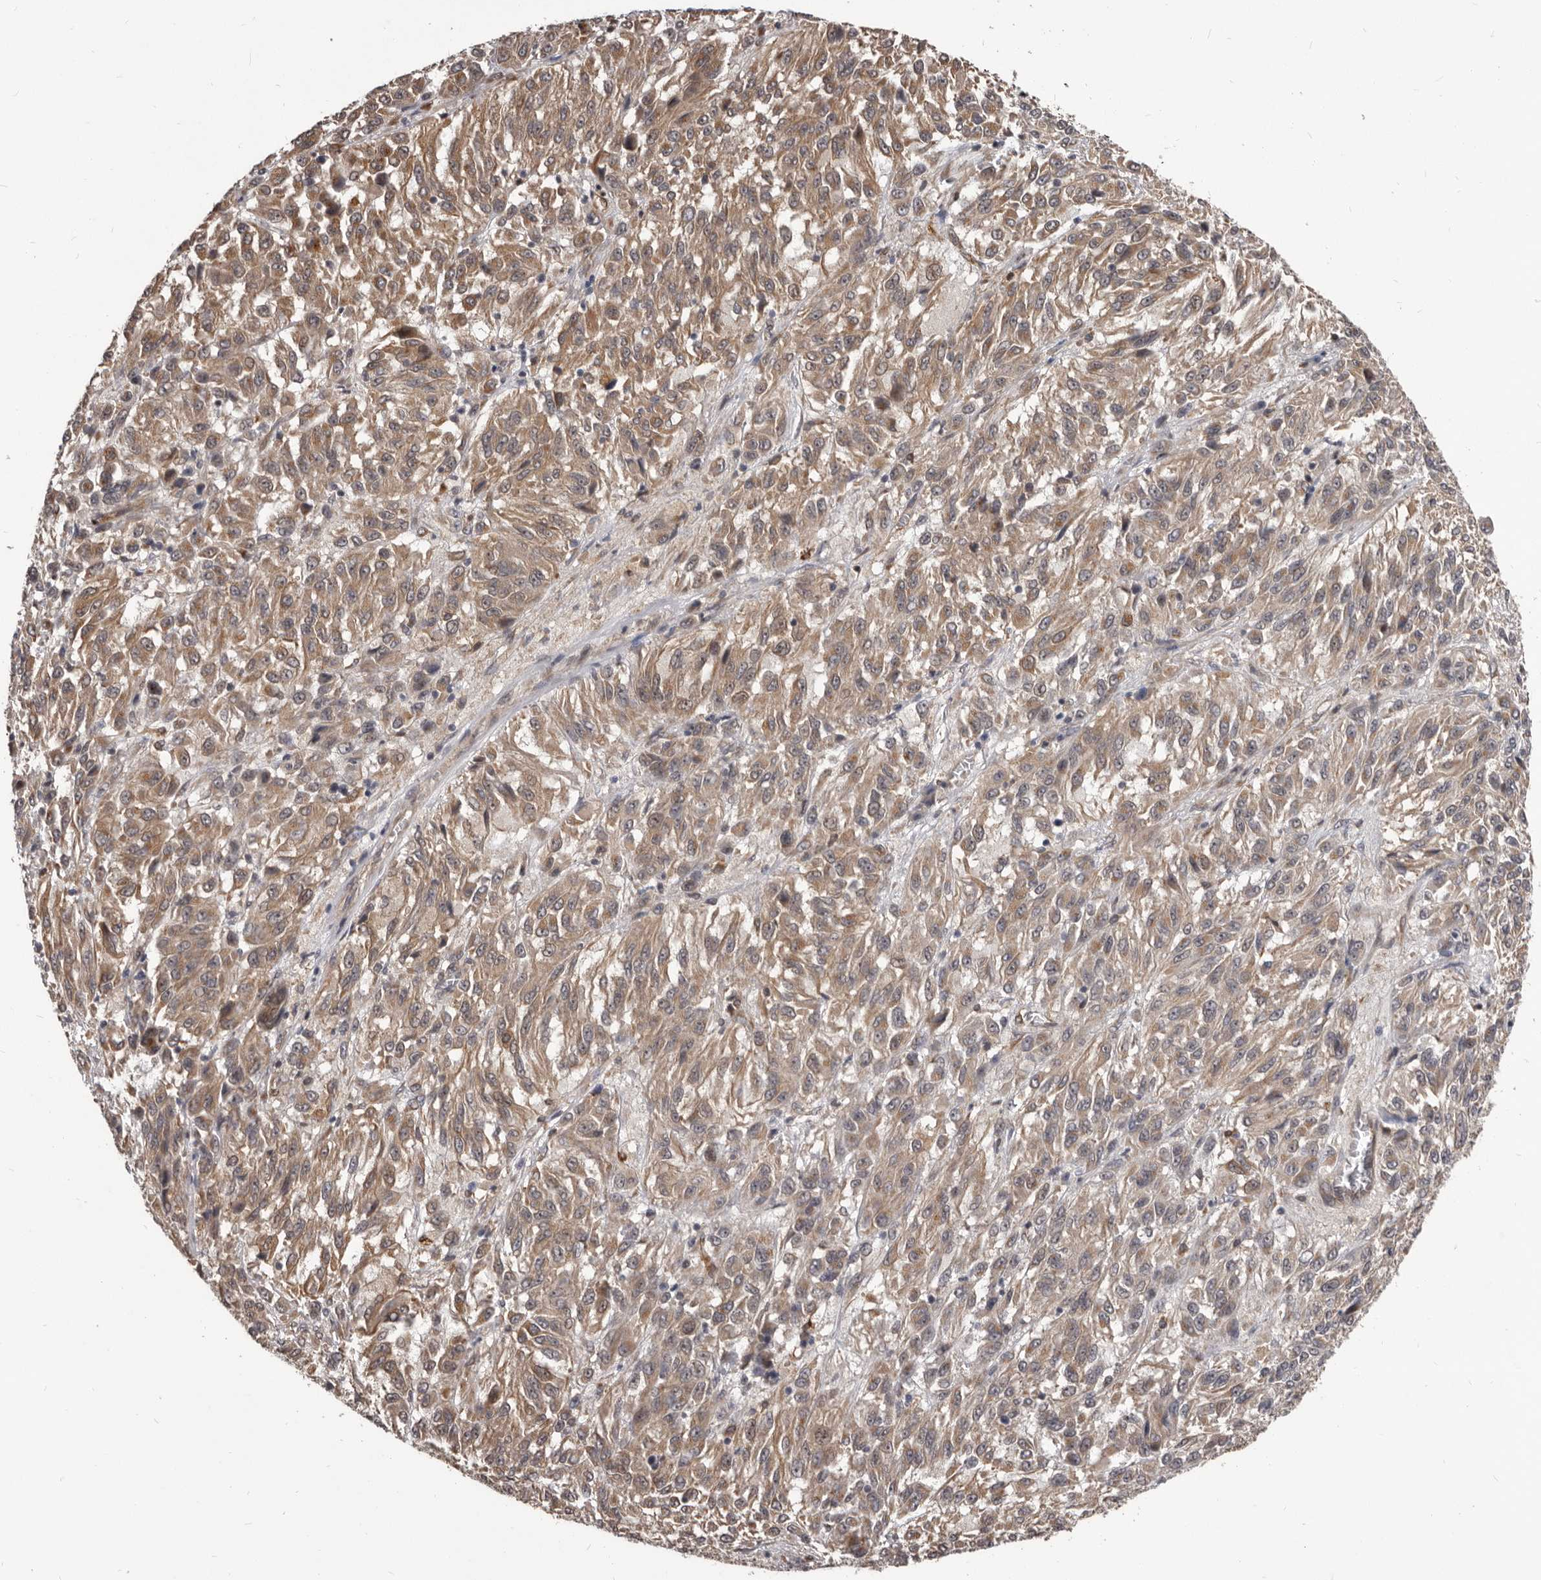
{"staining": {"intensity": "weak", "quantity": ">75%", "location": "cytoplasmic/membranous"}, "tissue": "melanoma", "cell_type": "Tumor cells", "image_type": "cancer", "snomed": [{"axis": "morphology", "description": "Malignant melanoma, Metastatic site"}, {"axis": "topography", "description": "Lung"}], "caption": "Human melanoma stained with a brown dye displays weak cytoplasmic/membranous positive staining in about >75% of tumor cells.", "gene": "ADAMTS20", "patient": {"sex": "male", "age": 64}}